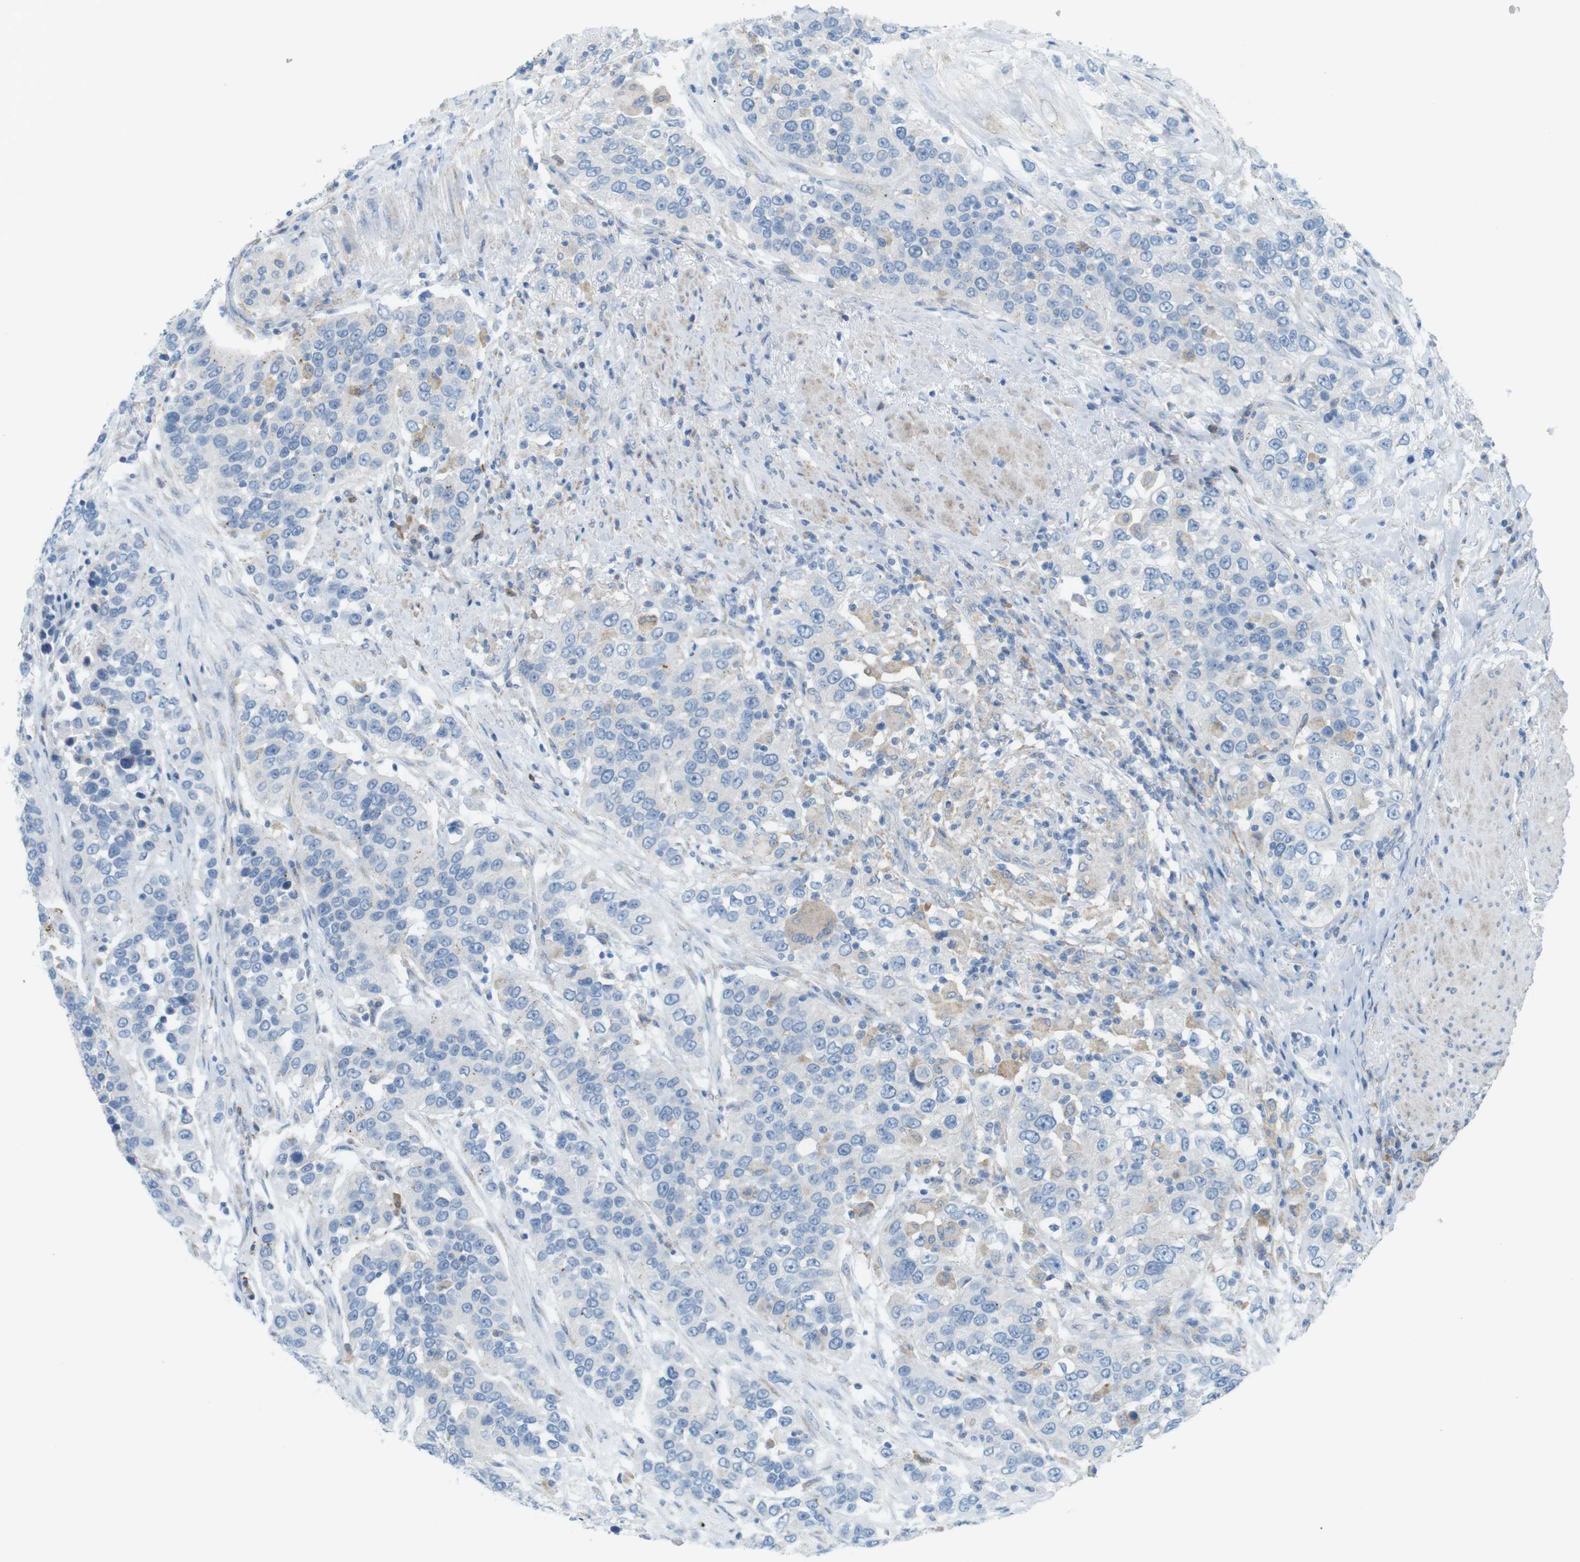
{"staining": {"intensity": "negative", "quantity": "none", "location": "none"}, "tissue": "urothelial cancer", "cell_type": "Tumor cells", "image_type": "cancer", "snomed": [{"axis": "morphology", "description": "Urothelial carcinoma, High grade"}, {"axis": "topography", "description": "Urinary bladder"}], "caption": "The IHC histopathology image has no significant staining in tumor cells of urothelial carcinoma (high-grade) tissue.", "gene": "VAMP1", "patient": {"sex": "female", "age": 80}}